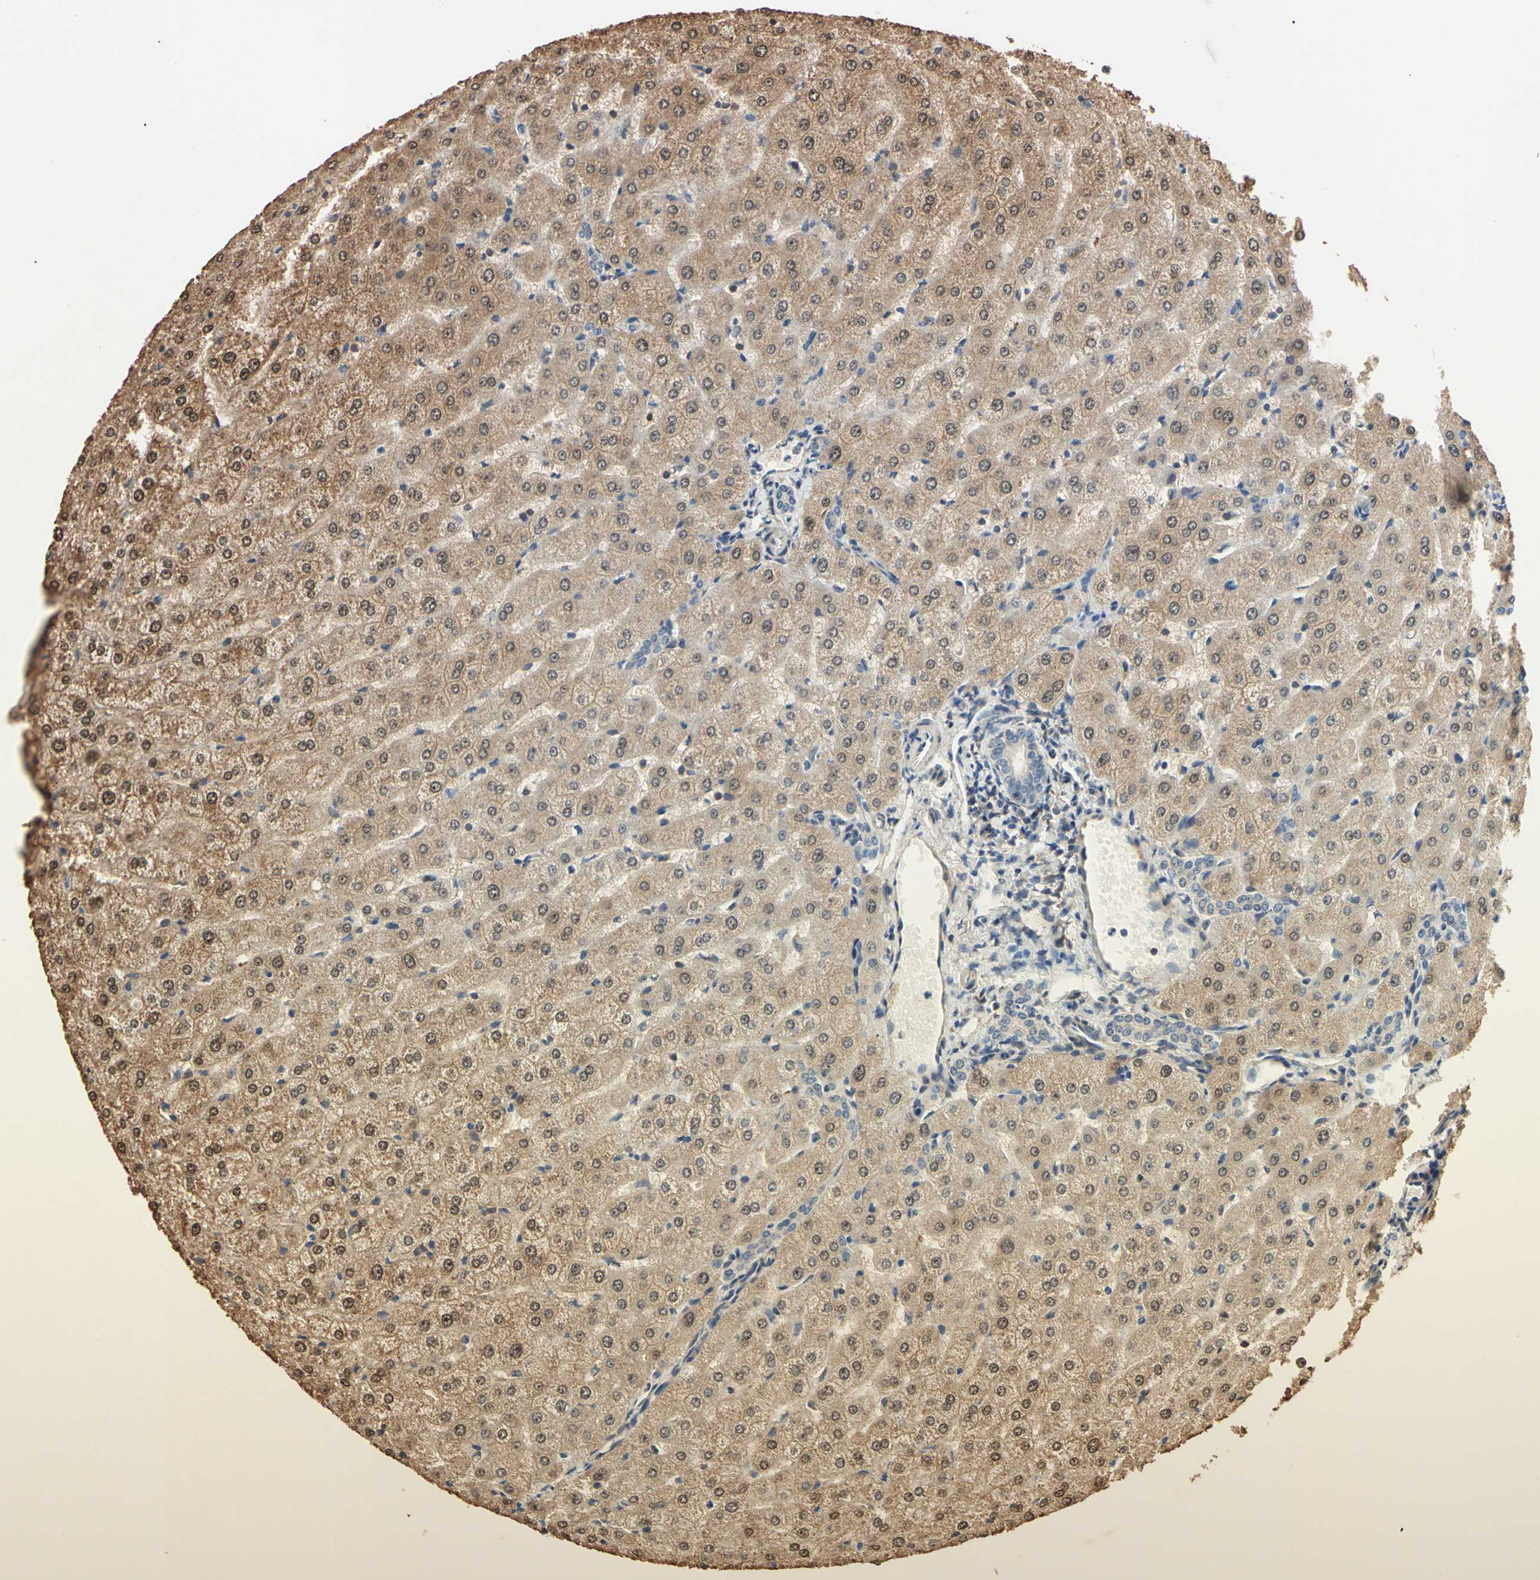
{"staining": {"intensity": "negative", "quantity": "none", "location": "none"}, "tissue": "liver", "cell_type": "Cholangiocytes", "image_type": "normal", "snomed": [{"axis": "morphology", "description": "Normal tissue, NOS"}, {"axis": "morphology", "description": "Fibrosis, NOS"}, {"axis": "topography", "description": "Liver"}], "caption": "IHC of normal human liver exhibits no expression in cholangiocytes. (DAB IHC with hematoxylin counter stain).", "gene": "MAP3K10", "patient": {"sex": "female", "age": 29}}